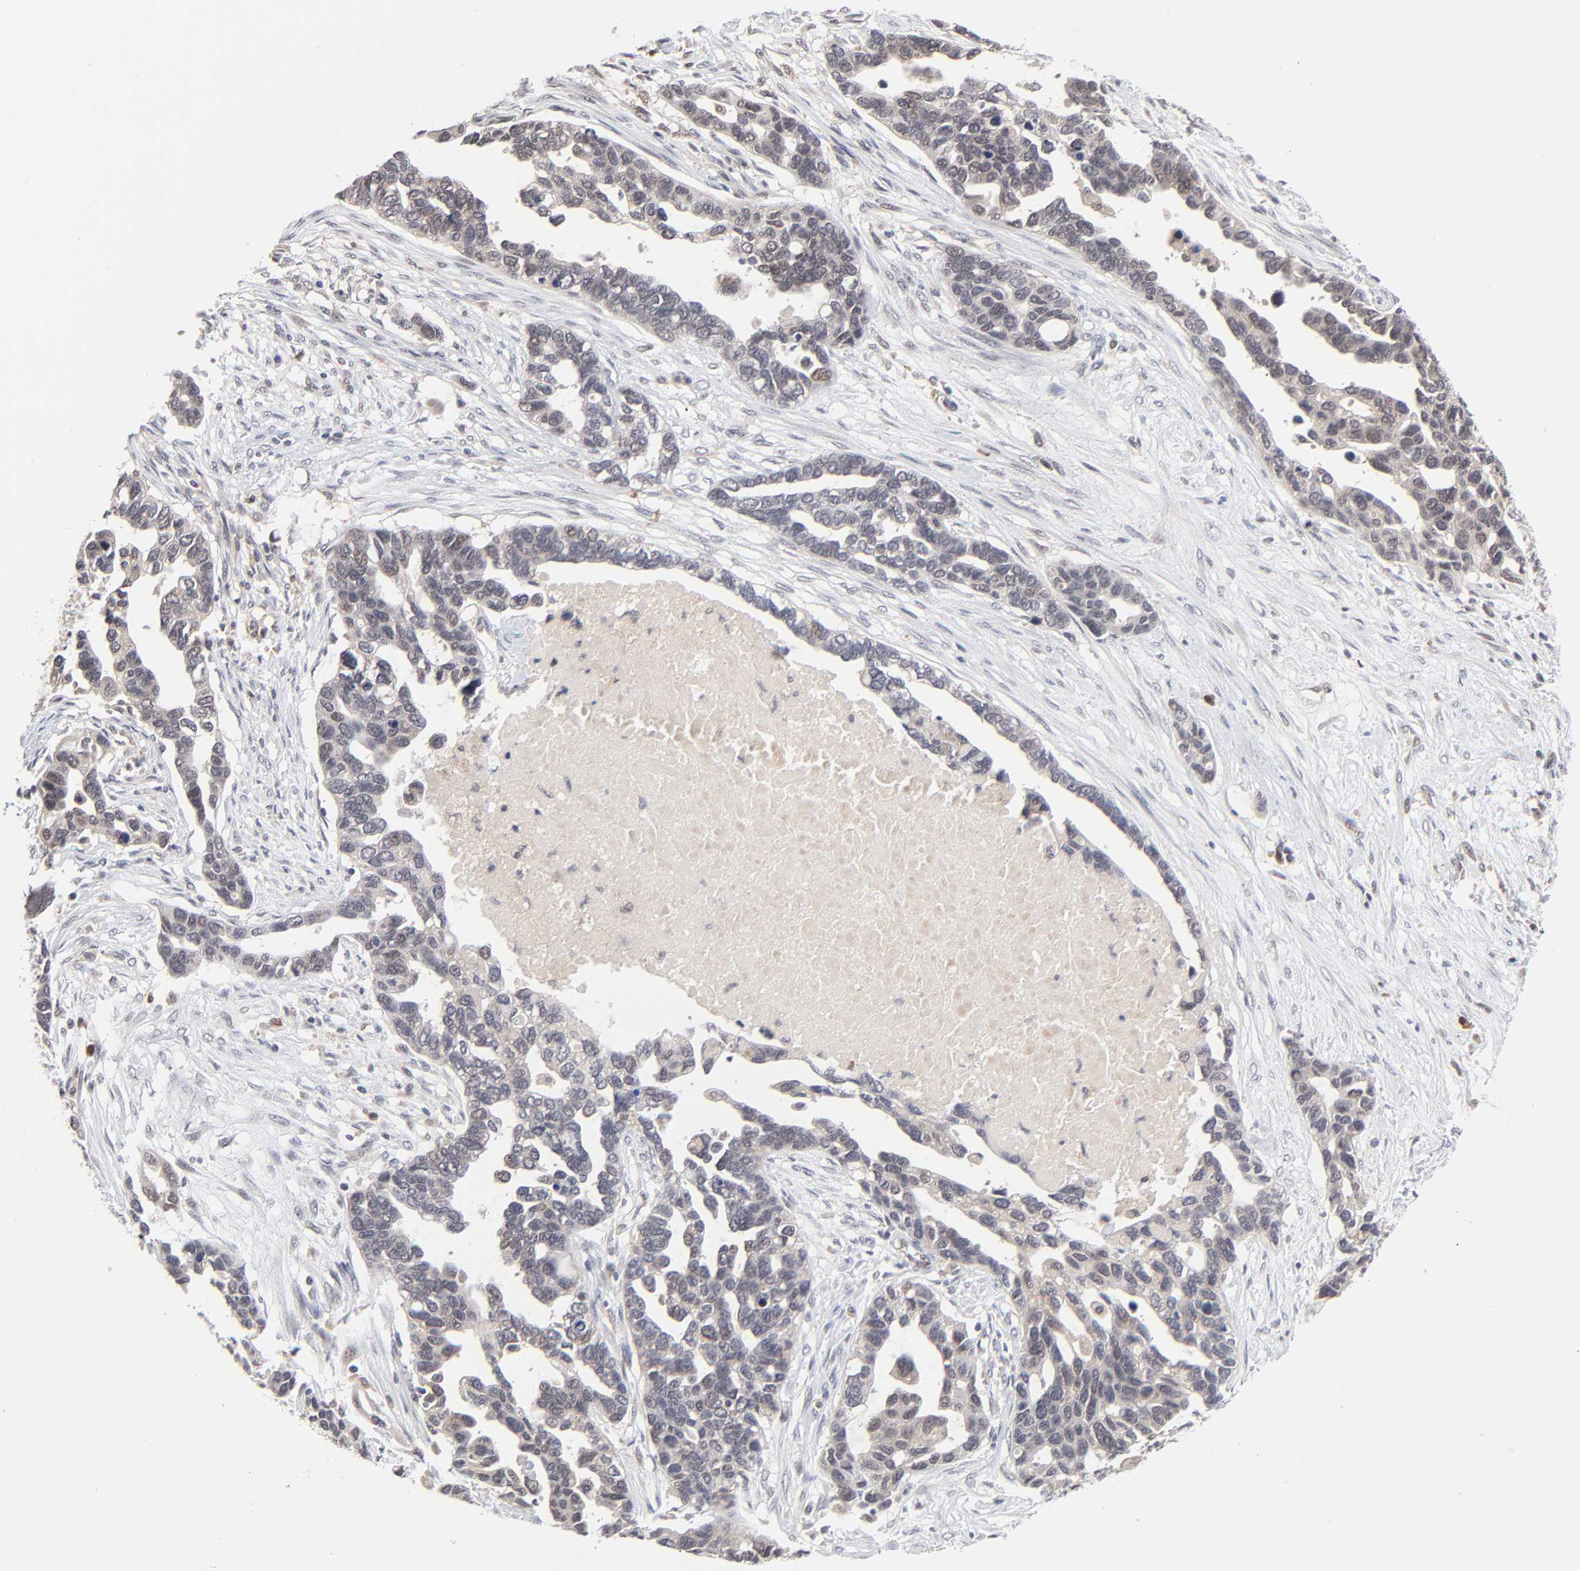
{"staining": {"intensity": "weak", "quantity": "<25%", "location": "cytoplasmic/membranous"}, "tissue": "ovarian cancer", "cell_type": "Tumor cells", "image_type": "cancer", "snomed": [{"axis": "morphology", "description": "Cystadenocarcinoma, serous, NOS"}, {"axis": "topography", "description": "Ovary"}], "caption": "The histopathology image displays no staining of tumor cells in ovarian cancer.", "gene": "CASP10", "patient": {"sex": "female", "age": 54}}